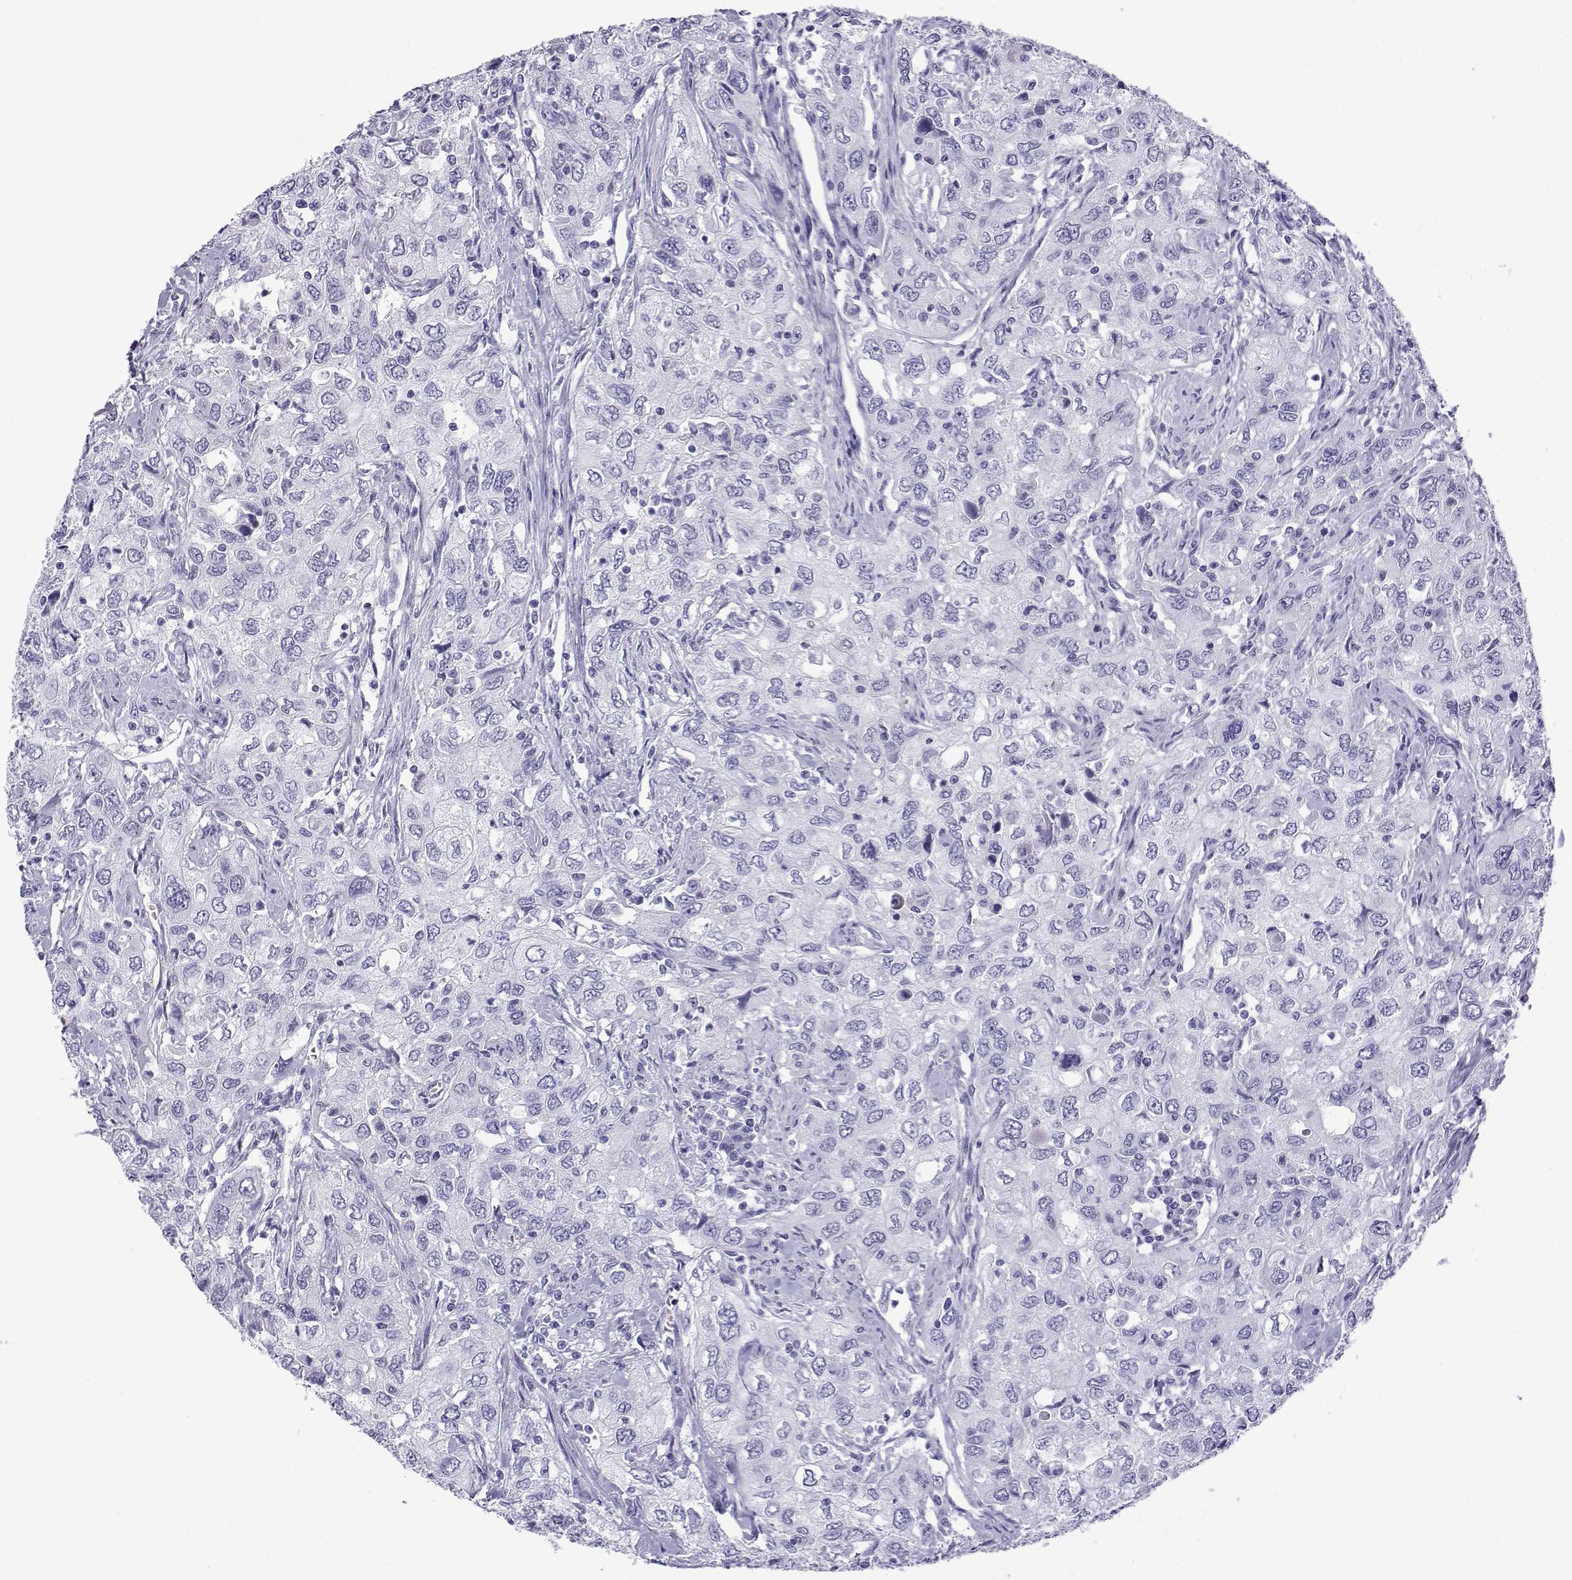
{"staining": {"intensity": "negative", "quantity": "none", "location": "none"}, "tissue": "urothelial cancer", "cell_type": "Tumor cells", "image_type": "cancer", "snomed": [{"axis": "morphology", "description": "Urothelial carcinoma, High grade"}, {"axis": "topography", "description": "Urinary bladder"}], "caption": "High magnification brightfield microscopy of urothelial cancer stained with DAB (3,3'-diaminobenzidine) (brown) and counterstained with hematoxylin (blue): tumor cells show no significant staining. Brightfield microscopy of immunohistochemistry stained with DAB (3,3'-diaminobenzidine) (brown) and hematoxylin (blue), captured at high magnification.", "gene": "TRIM46", "patient": {"sex": "male", "age": 76}}